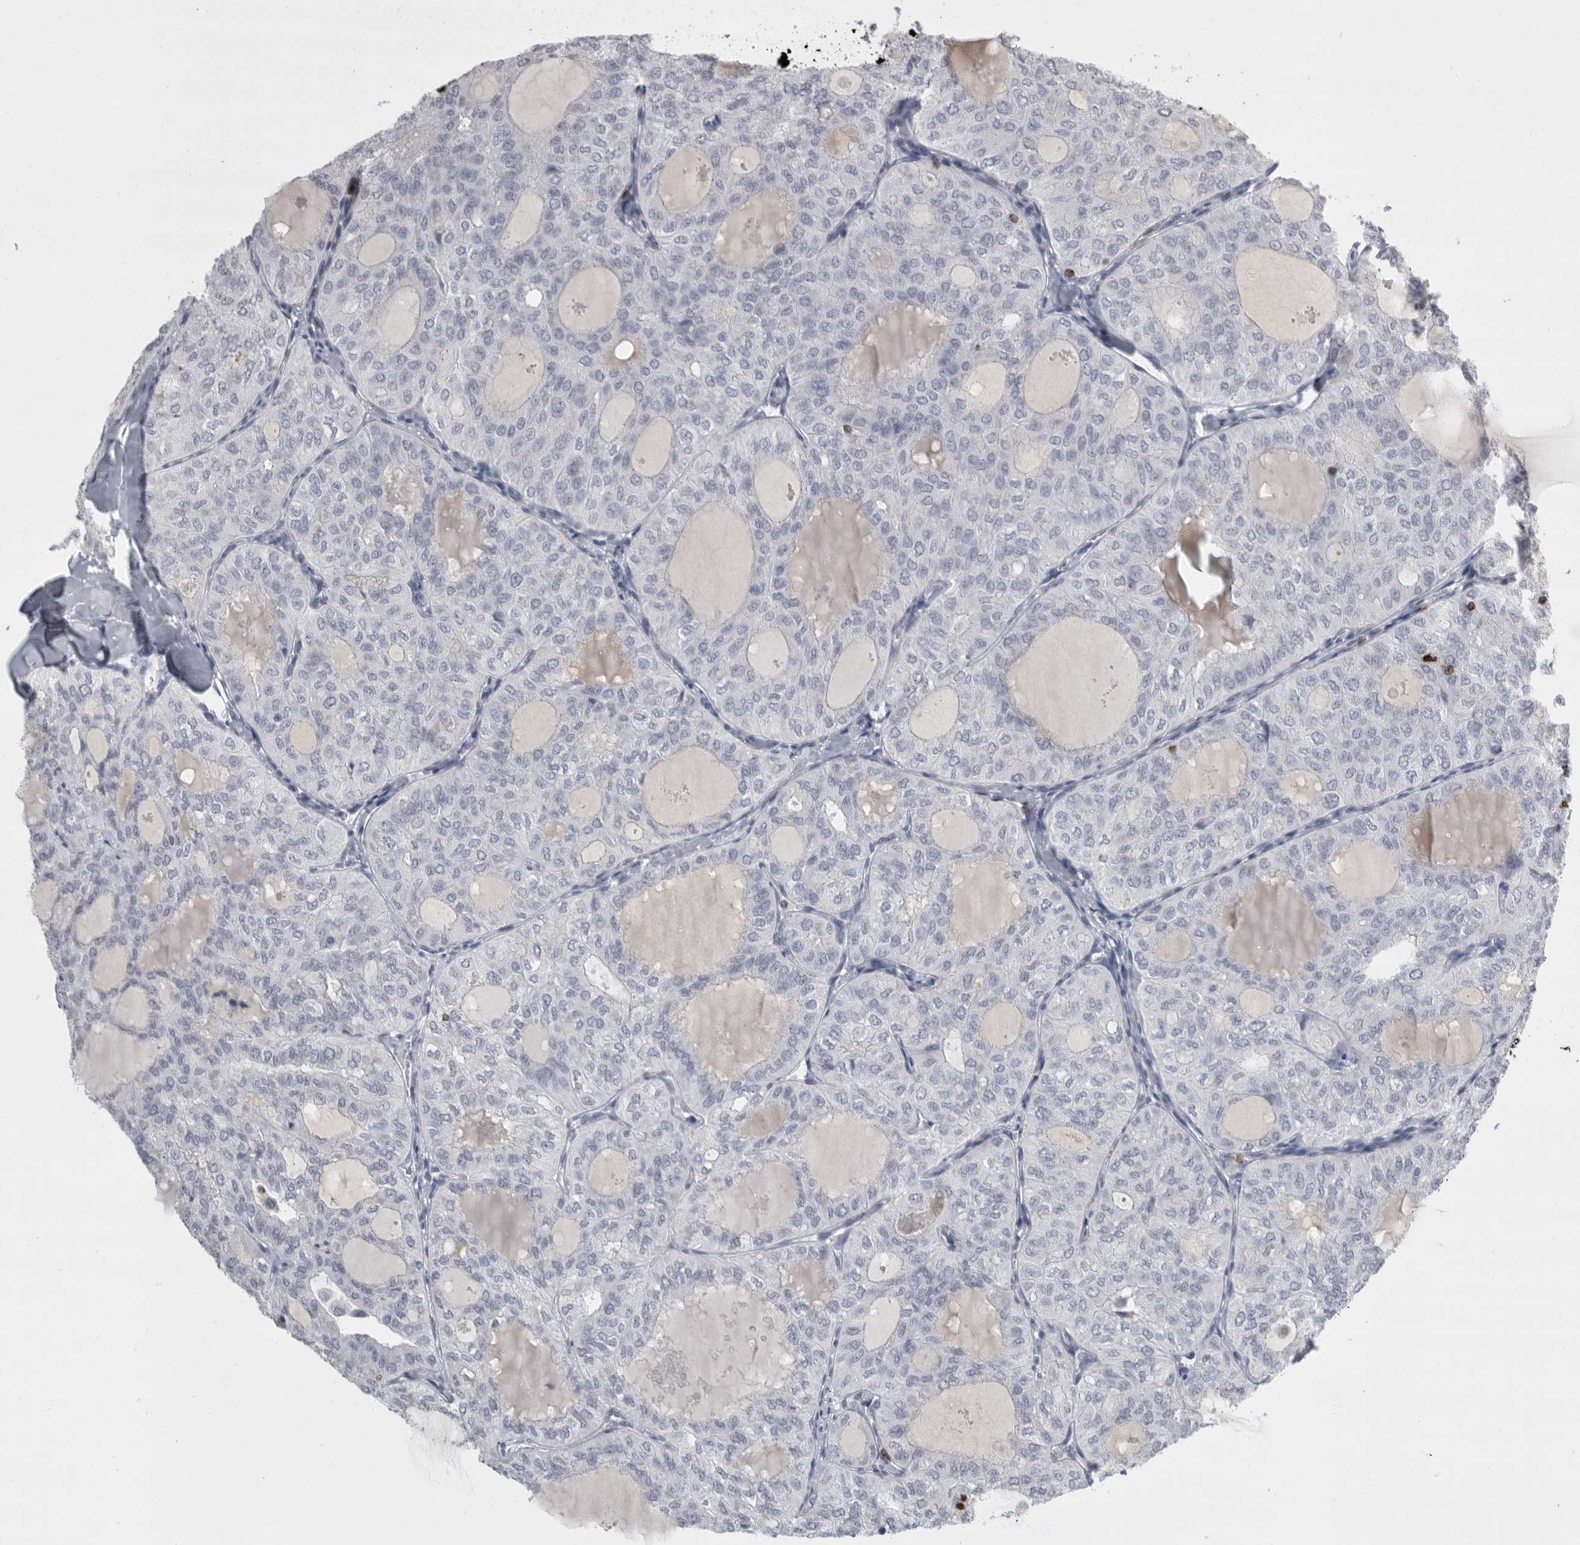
{"staining": {"intensity": "negative", "quantity": "none", "location": "none"}, "tissue": "thyroid cancer", "cell_type": "Tumor cells", "image_type": "cancer", "snomed": [{"axis": "morphology", "description": "Follicular adenoma carcinoma, NOS"}, {"axis": "topography", "description": "Thyroid gland"}], "caption": "Immunohistochemical staining of human thyroid follicular adenoma carcinoma demonstrates no significant positivity in tumor cells. (IHC, brightfield microscopy, high magnification).", "gene": "GNLY", "patient": {"sex": "male", "age": 75}}